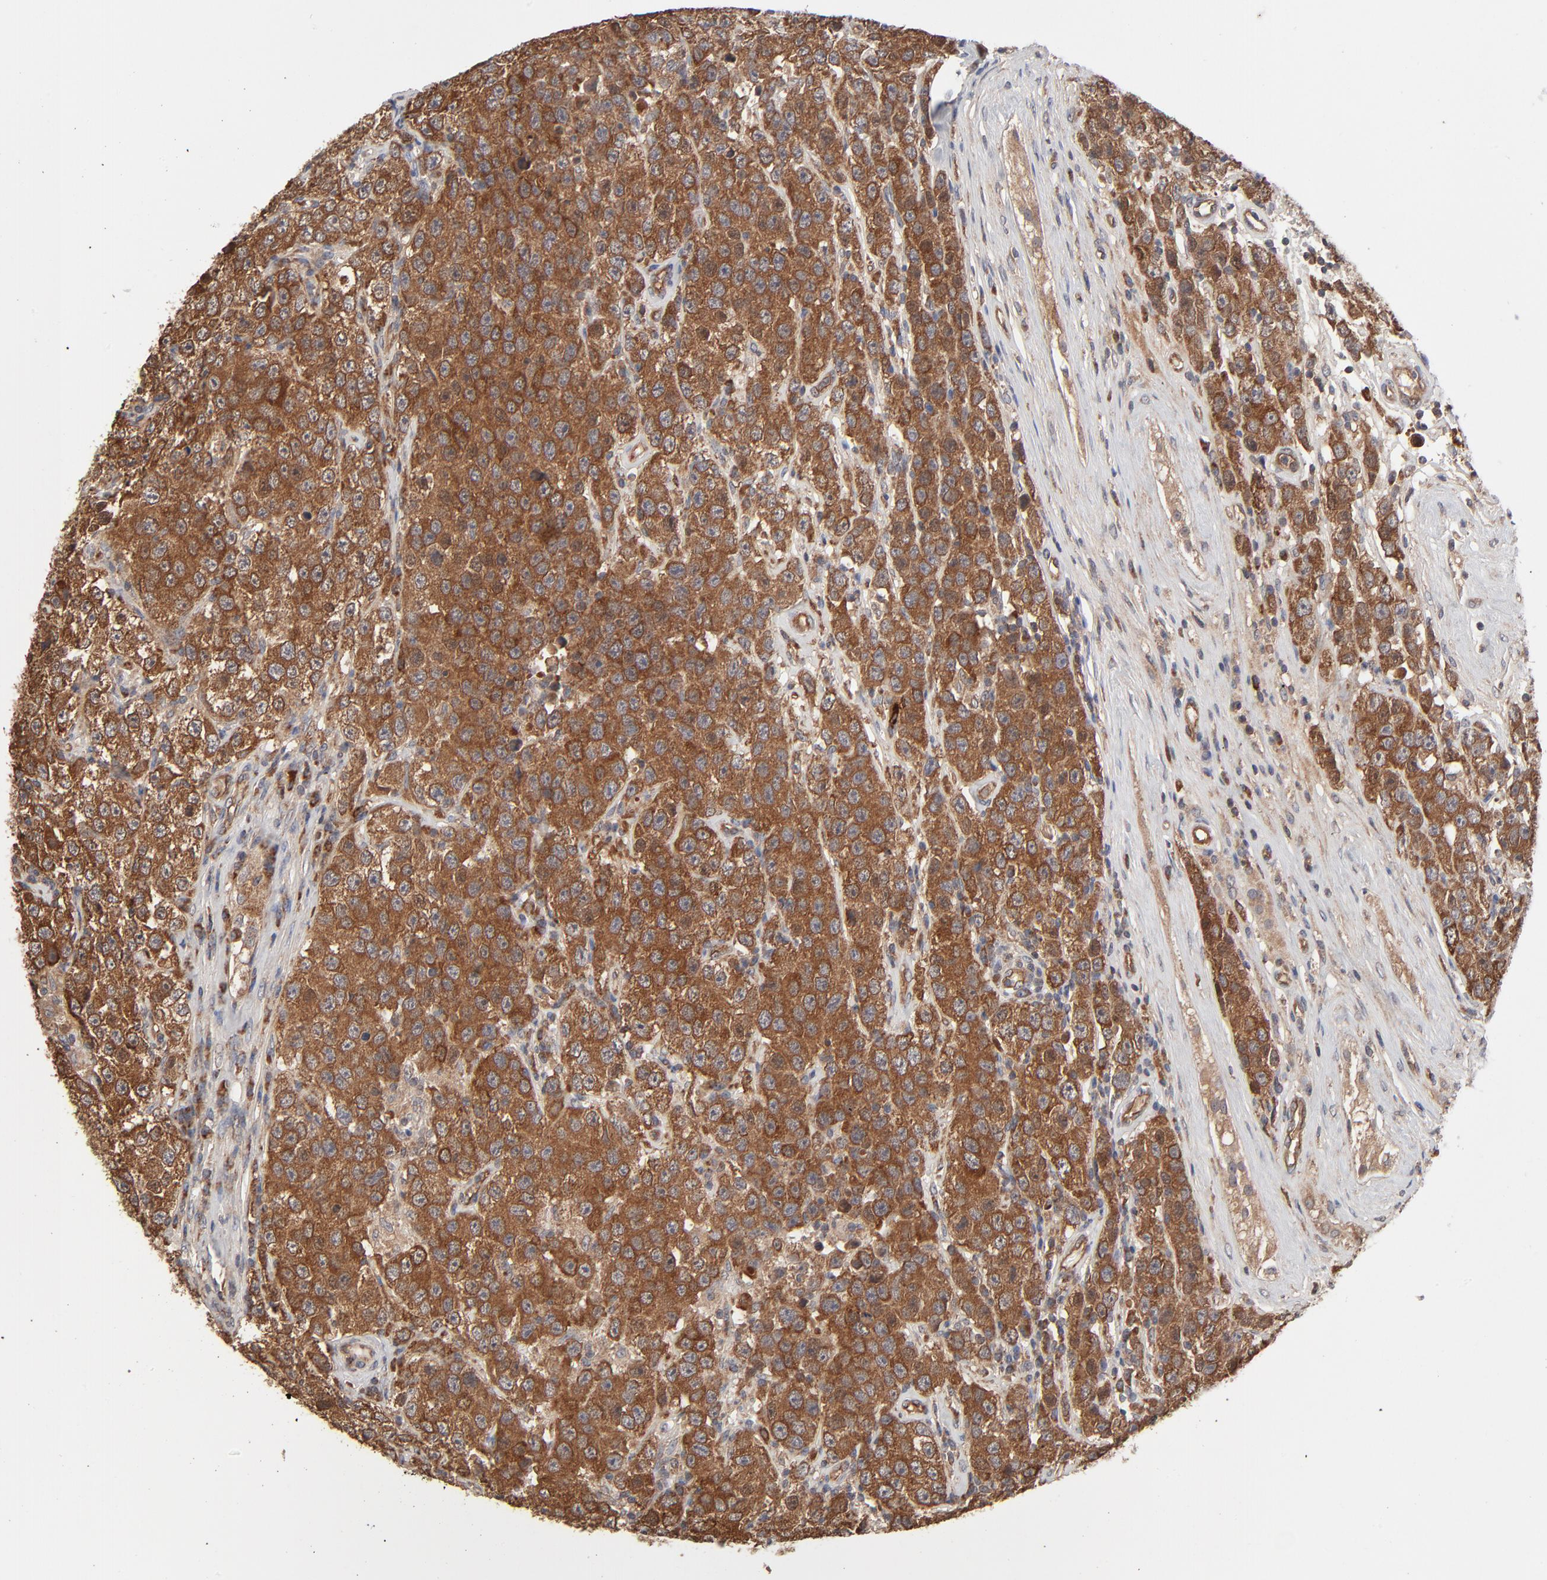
{"staining": {"intensity": "strong", "quantity": ">75%", "location": "cytoplasmic/membranous"}, "tissue": "testis cancer", "cell_type": "Tumor cells", "image_type": "cancer", "snomed": [{"axis": "morphology", "description": "Seminoma, NOS"}, {"axis": "topography", "description": "Testis"}], "caption": "Approximately >75% of tumor cells in human seminoma (testis) show strong cytoplasmic/membranous protein expression as visualized by brown immunohistochemical staining.", "gene": "ABLIM3", "patient": {"sex": "male", "age": 52}}